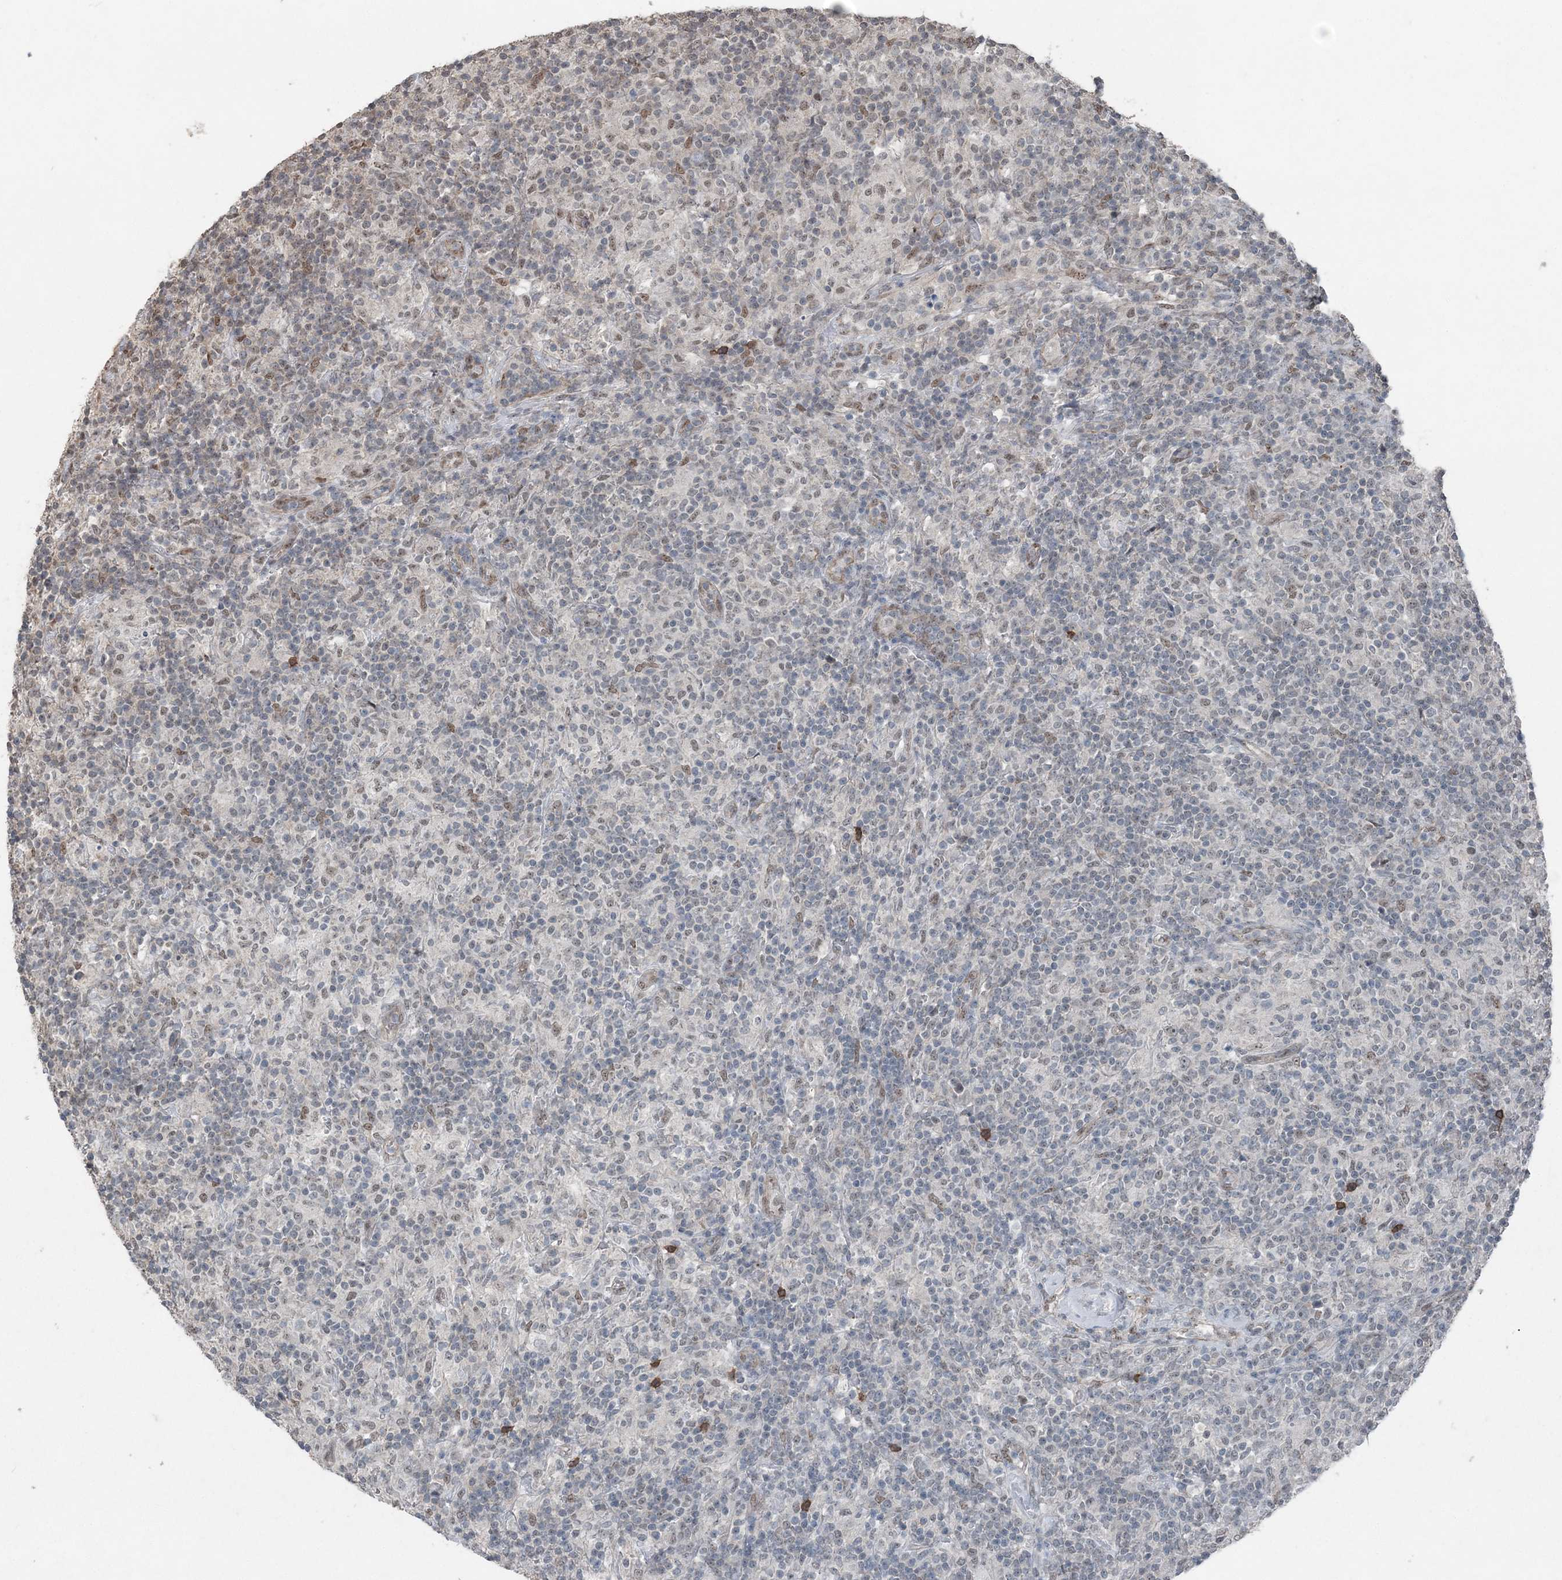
{"staining": {"intensity": "weak", "quantity": "<25%", "location": "nuclear"}, "tissue": "lymphoma", "cell_type": "Tumor cells", "image_type": "cancer", "snomed": [{"axis": "morphology", "description": "Hodgkin's disease, NOS"}, {"axis": "topography", "description": "Lymph node"}], "caption": "Immunohistochemistry of human Hodgkin's disease shows no positivity in tumor cells.", "gene": "VSIG2", "patient": {"sex": "male", "age": 70}}